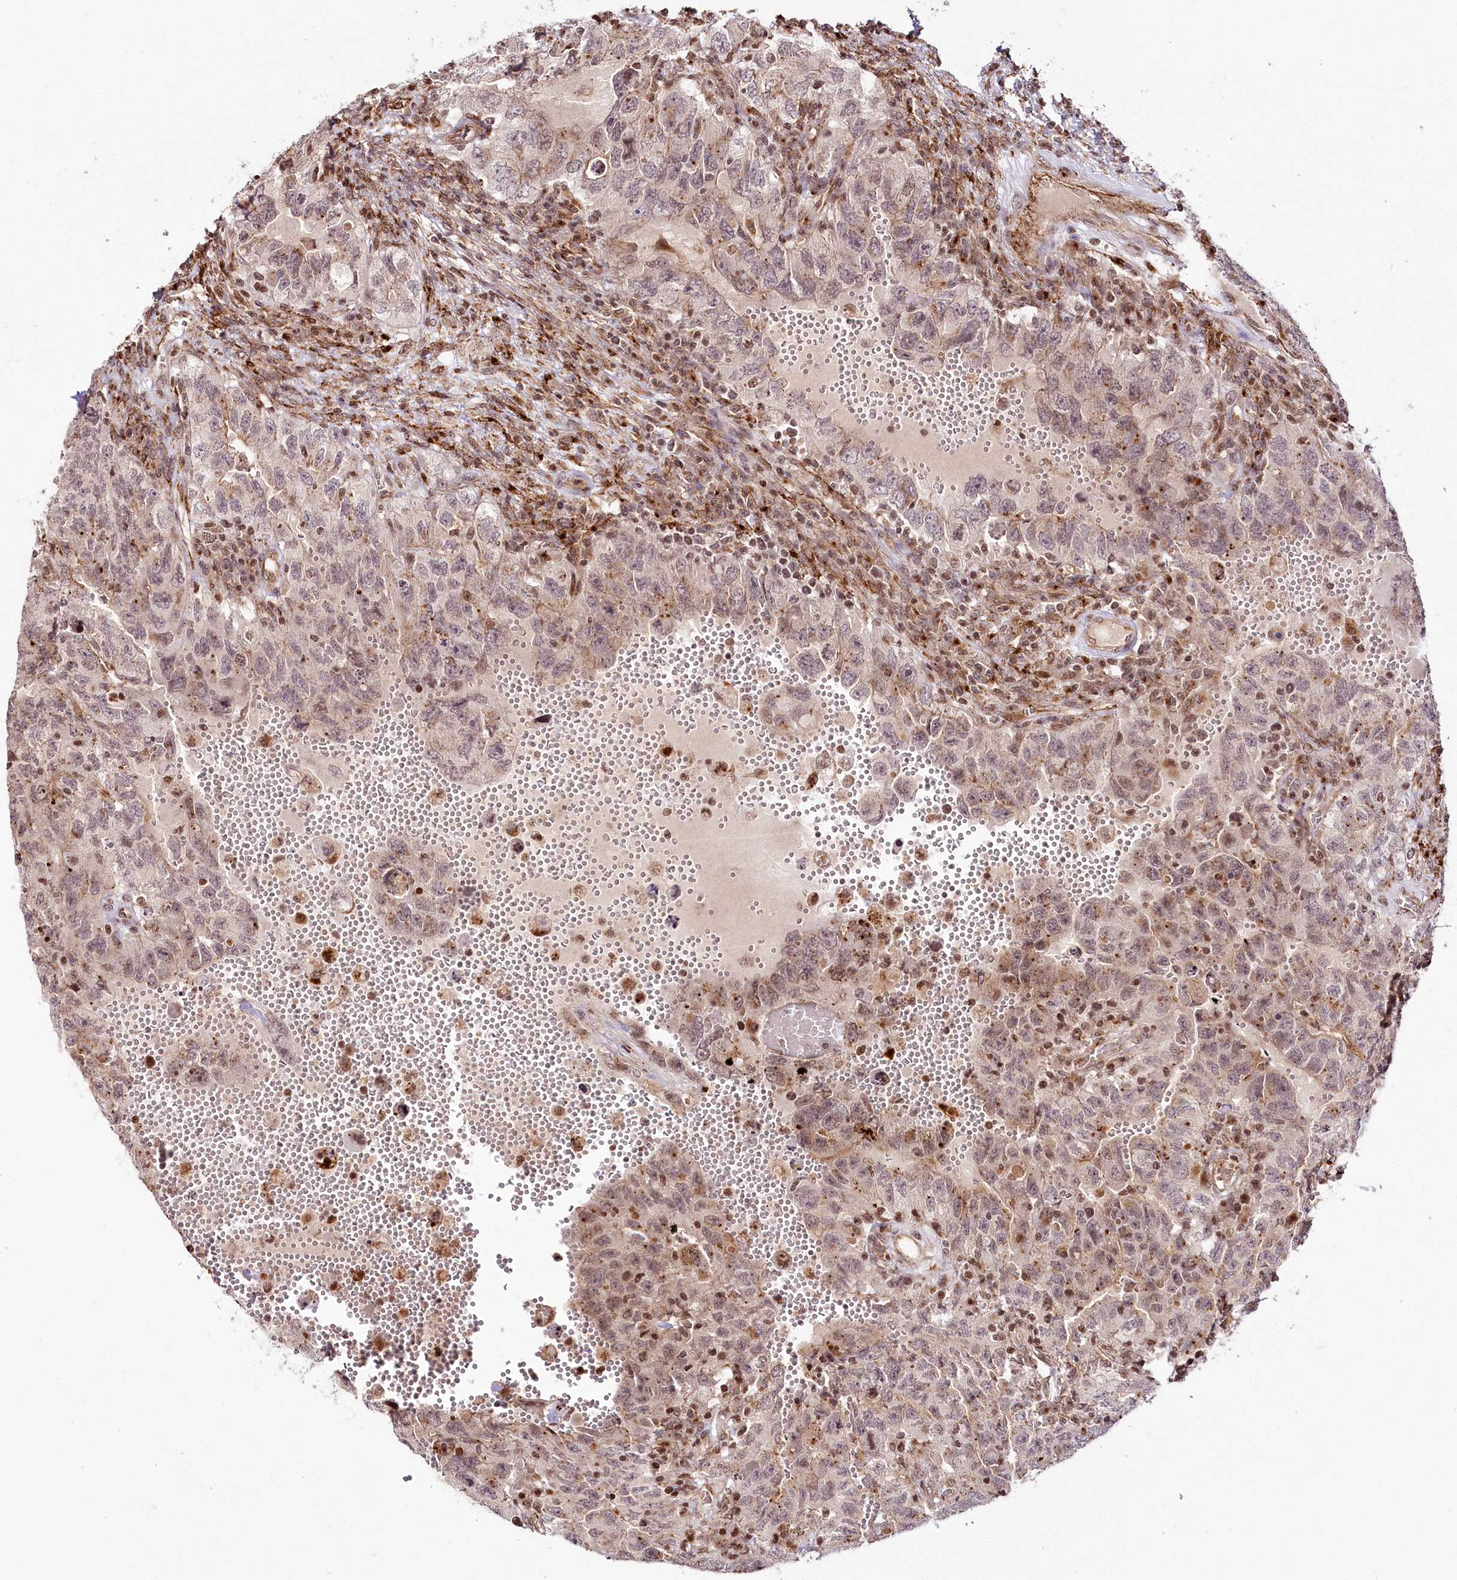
{"staining": {"intensity": "weak", "quantity": "<25%", "location": "nuclear"}, "tissue": "testis cancer", "cell_type": "Tumor cells", "image_type": "cancer", "snomed": [{"axis": "morphology", "description": "Carcinoma, Embryonal, NOS"}, {"axis": "topography", "description": "Testis"}], "caption": "A high-resolution image shows IHC staining of testis cancer (embryonal carcinoma), which shows no significant staining in tumor cells.", "gene": "HOXC8", "patient": {"sex": "male", "age": 26}}